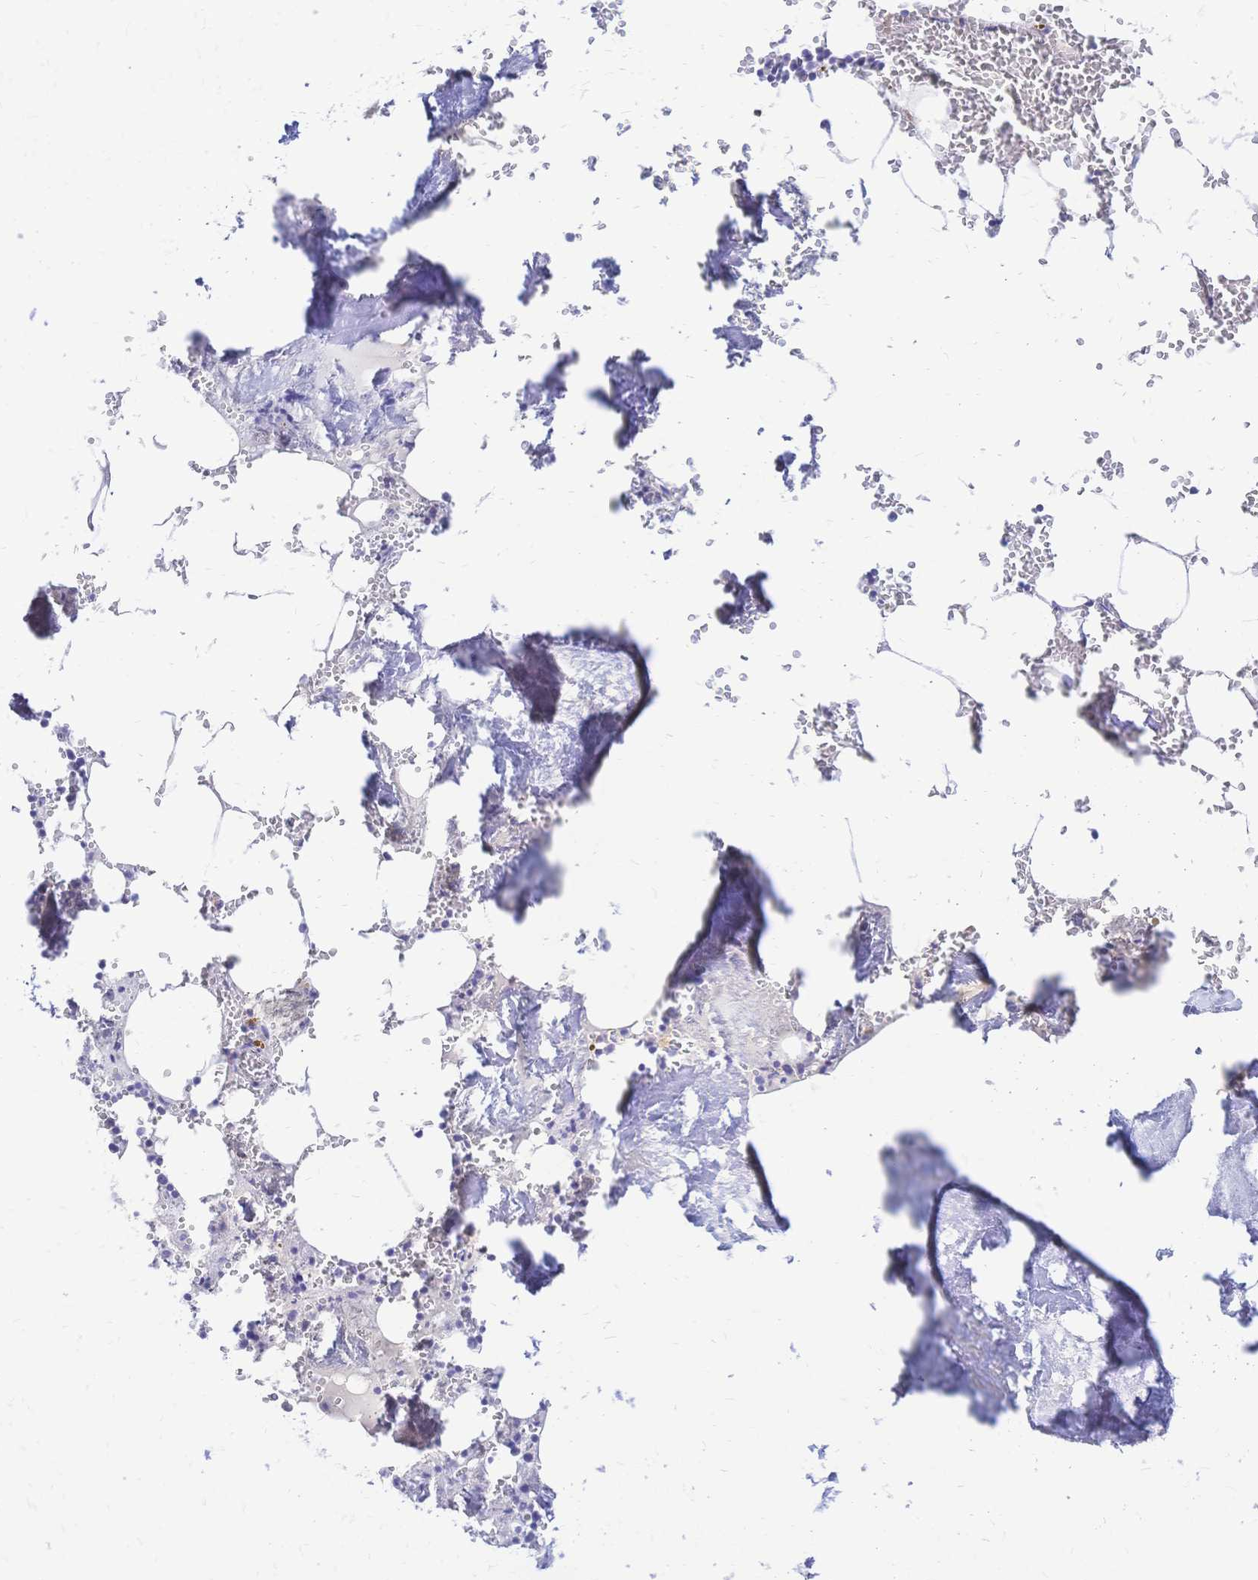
{"staining": {"intensity": "negative", "quantity": "none", "location": "none"}, "tissue": "bone marrow", "cell_type": "Hematopoietic cells", "image_type": "normal", "snomed": [{"axis": "morphology", "description": "Normal tissue, NOS"}, {"axis": "topography", "description": "Bone marrow"}], "caption": "Normal bone marrow was stained to show a protein in brown. There is no significant expression in hematopoietic cells. (Stains: DAB (3,3'-diaminobenzidine) immunohistochemistry with hematoxylin counter stain, Microscopy: brightfield microscopy at high magnification).", "gene": "FA2H", "patient": {"sex": "male", "age": 54}}